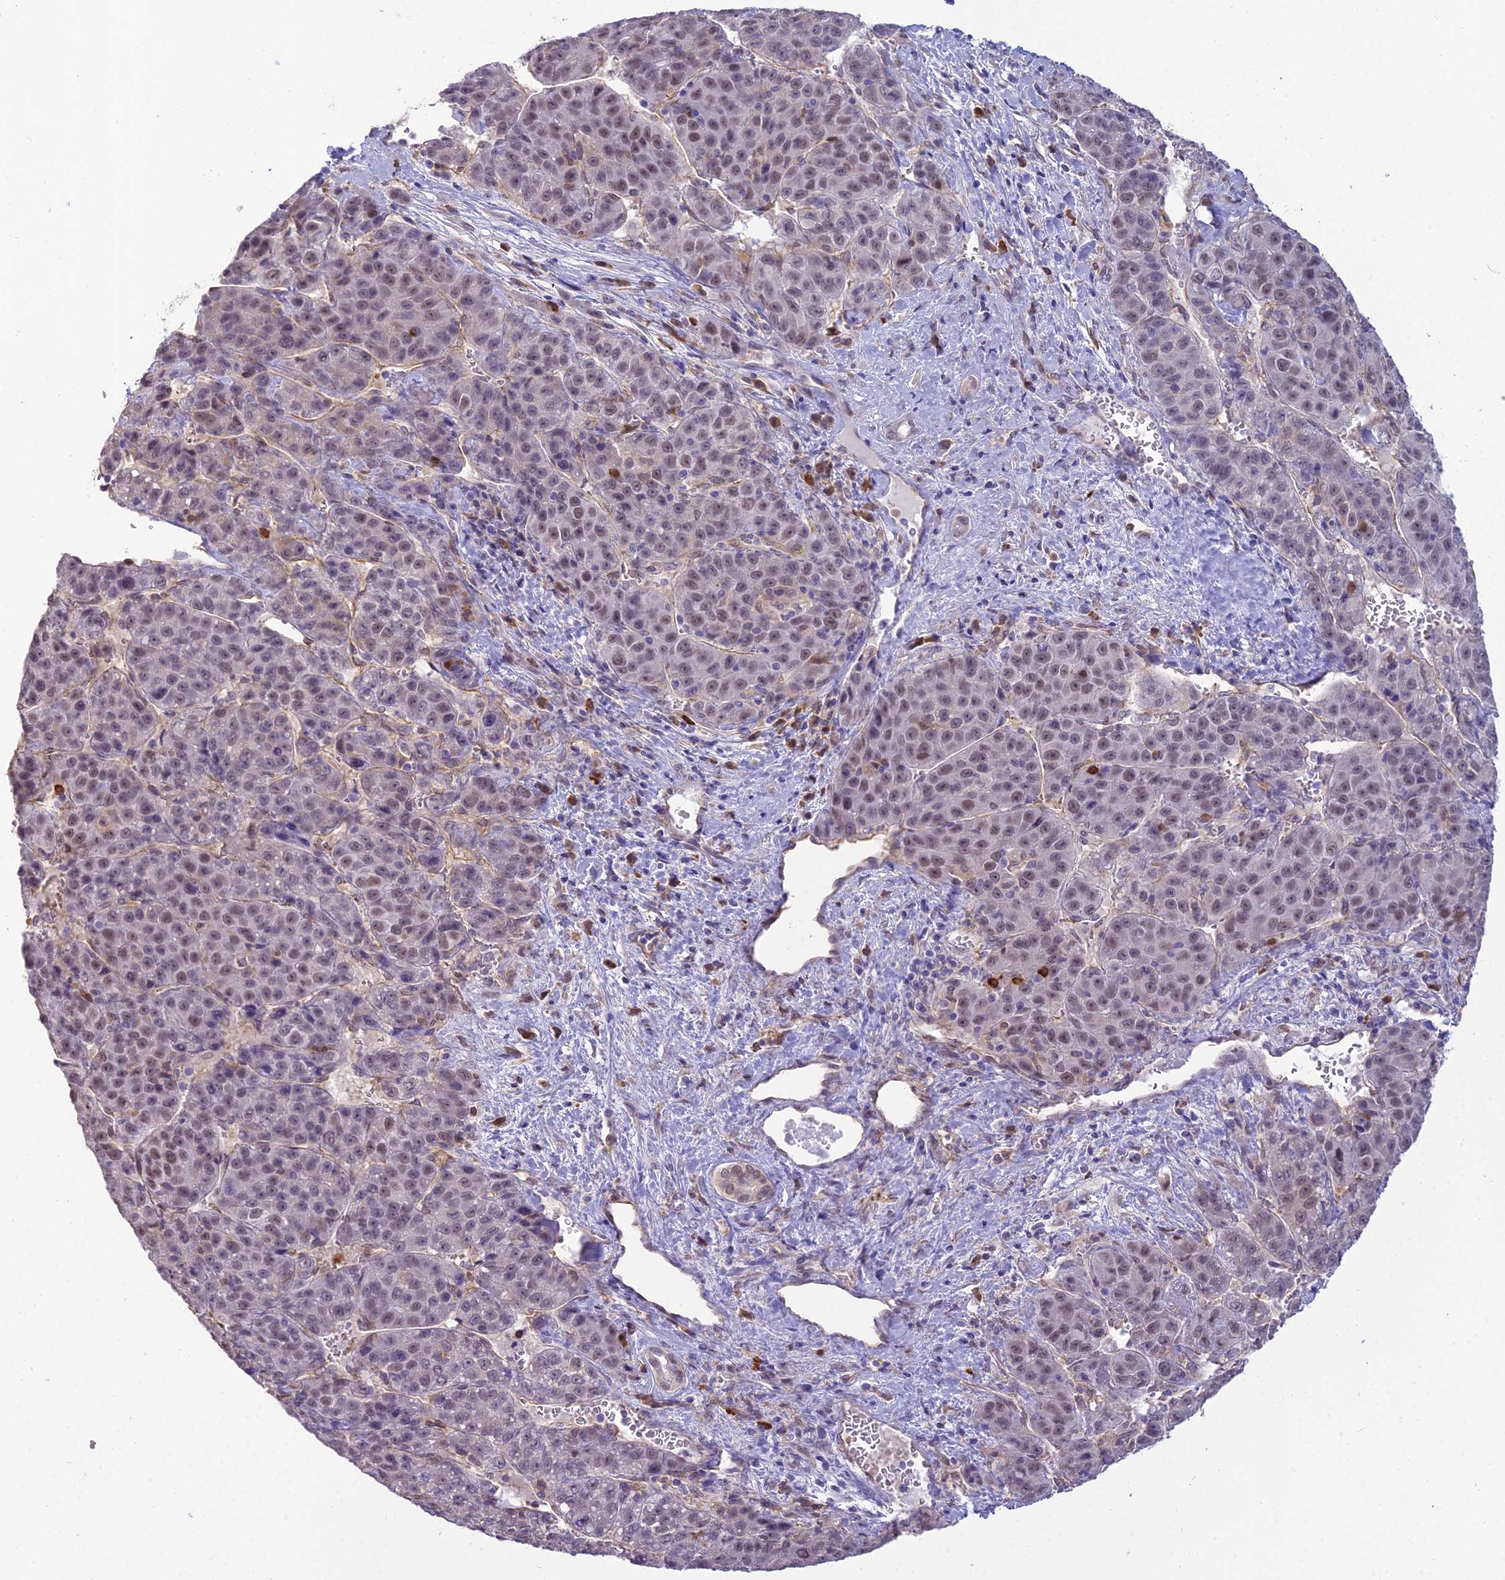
{"staining": {"intensity": "weak", "quantity": "25%-75%", "location": "nuclear"}, "tissue": "liver cancer", "cell_type": "Tumor cells", "image_type": "cancer", "snomed": [{"axis": "morphology", "description": "Carcinoma, Hepatocellular, NOS"}, {"axis": "topography", "description": "Liver"}], "caption": "This is an image of IHC staining of hepatocellular carcinoma (liver), which shows weak staining in the nuclear of tumor cells.", "gene": "BLNK", "patient": {"sex": "female", "age": 53}}